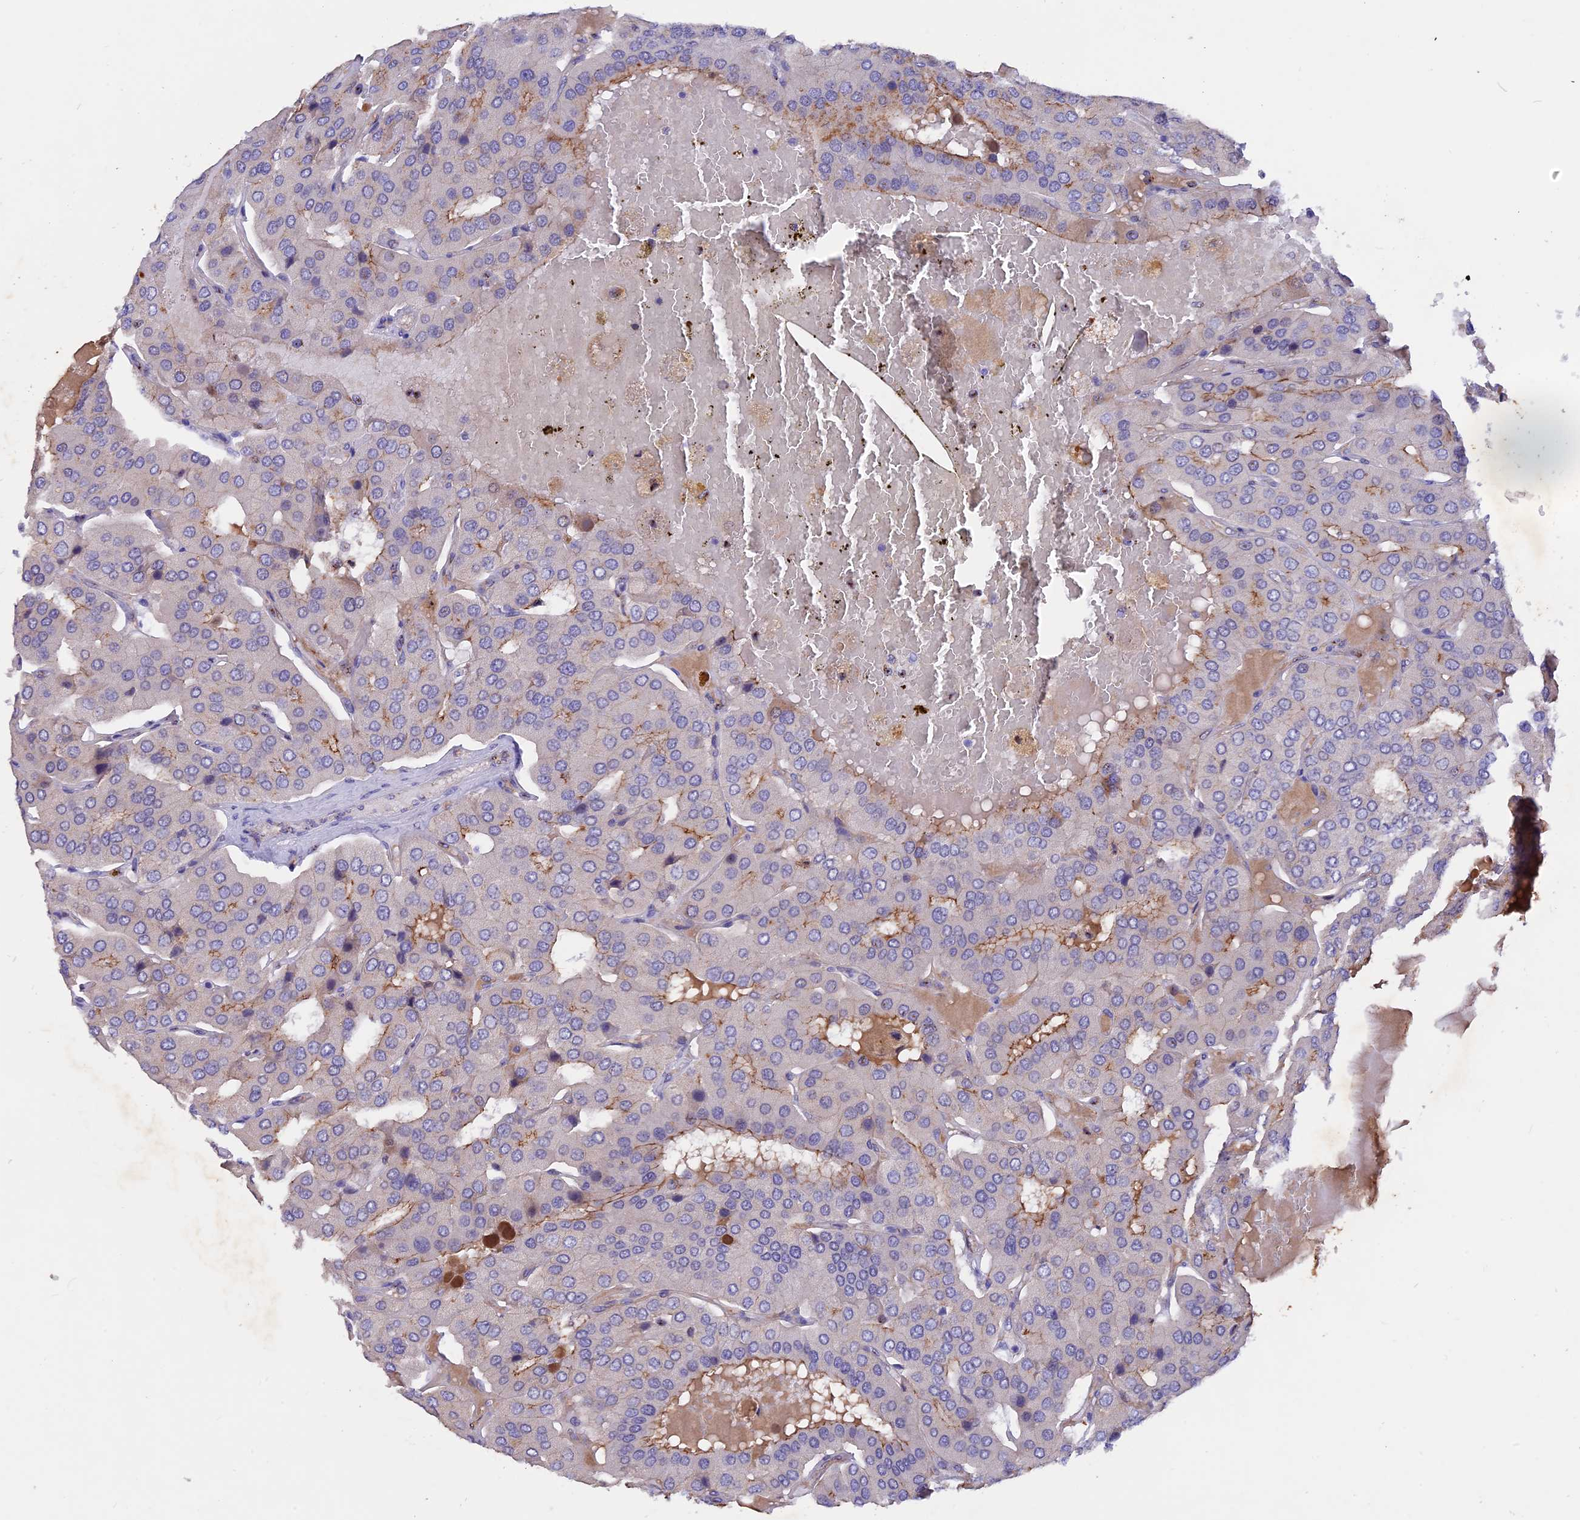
{"staining": {"intensity": "moderate", "quantity": "<25%", "location": "cytoplasmic/membranous"}, "tissue": "parathyroid gland", "cell_type": "Glandular cells", "image_type": "normal", "snomed": [{"axis": "morphology", "description": "Normal tissue, NOS"}, {"axis": "morphology", "description": "Adenoma, NOS"}, {"axis": "topography", "description": "Parathyroid gland"}], "caption": "IHC image of benign human parathyroid gland stained for a protein (brown), which demonstrates low levels of moderate cytoplasmic/membranous positivity in about <25% of glandular cells.", "gene": "GK5", "patient": {"sex": "female", "age": 86}}